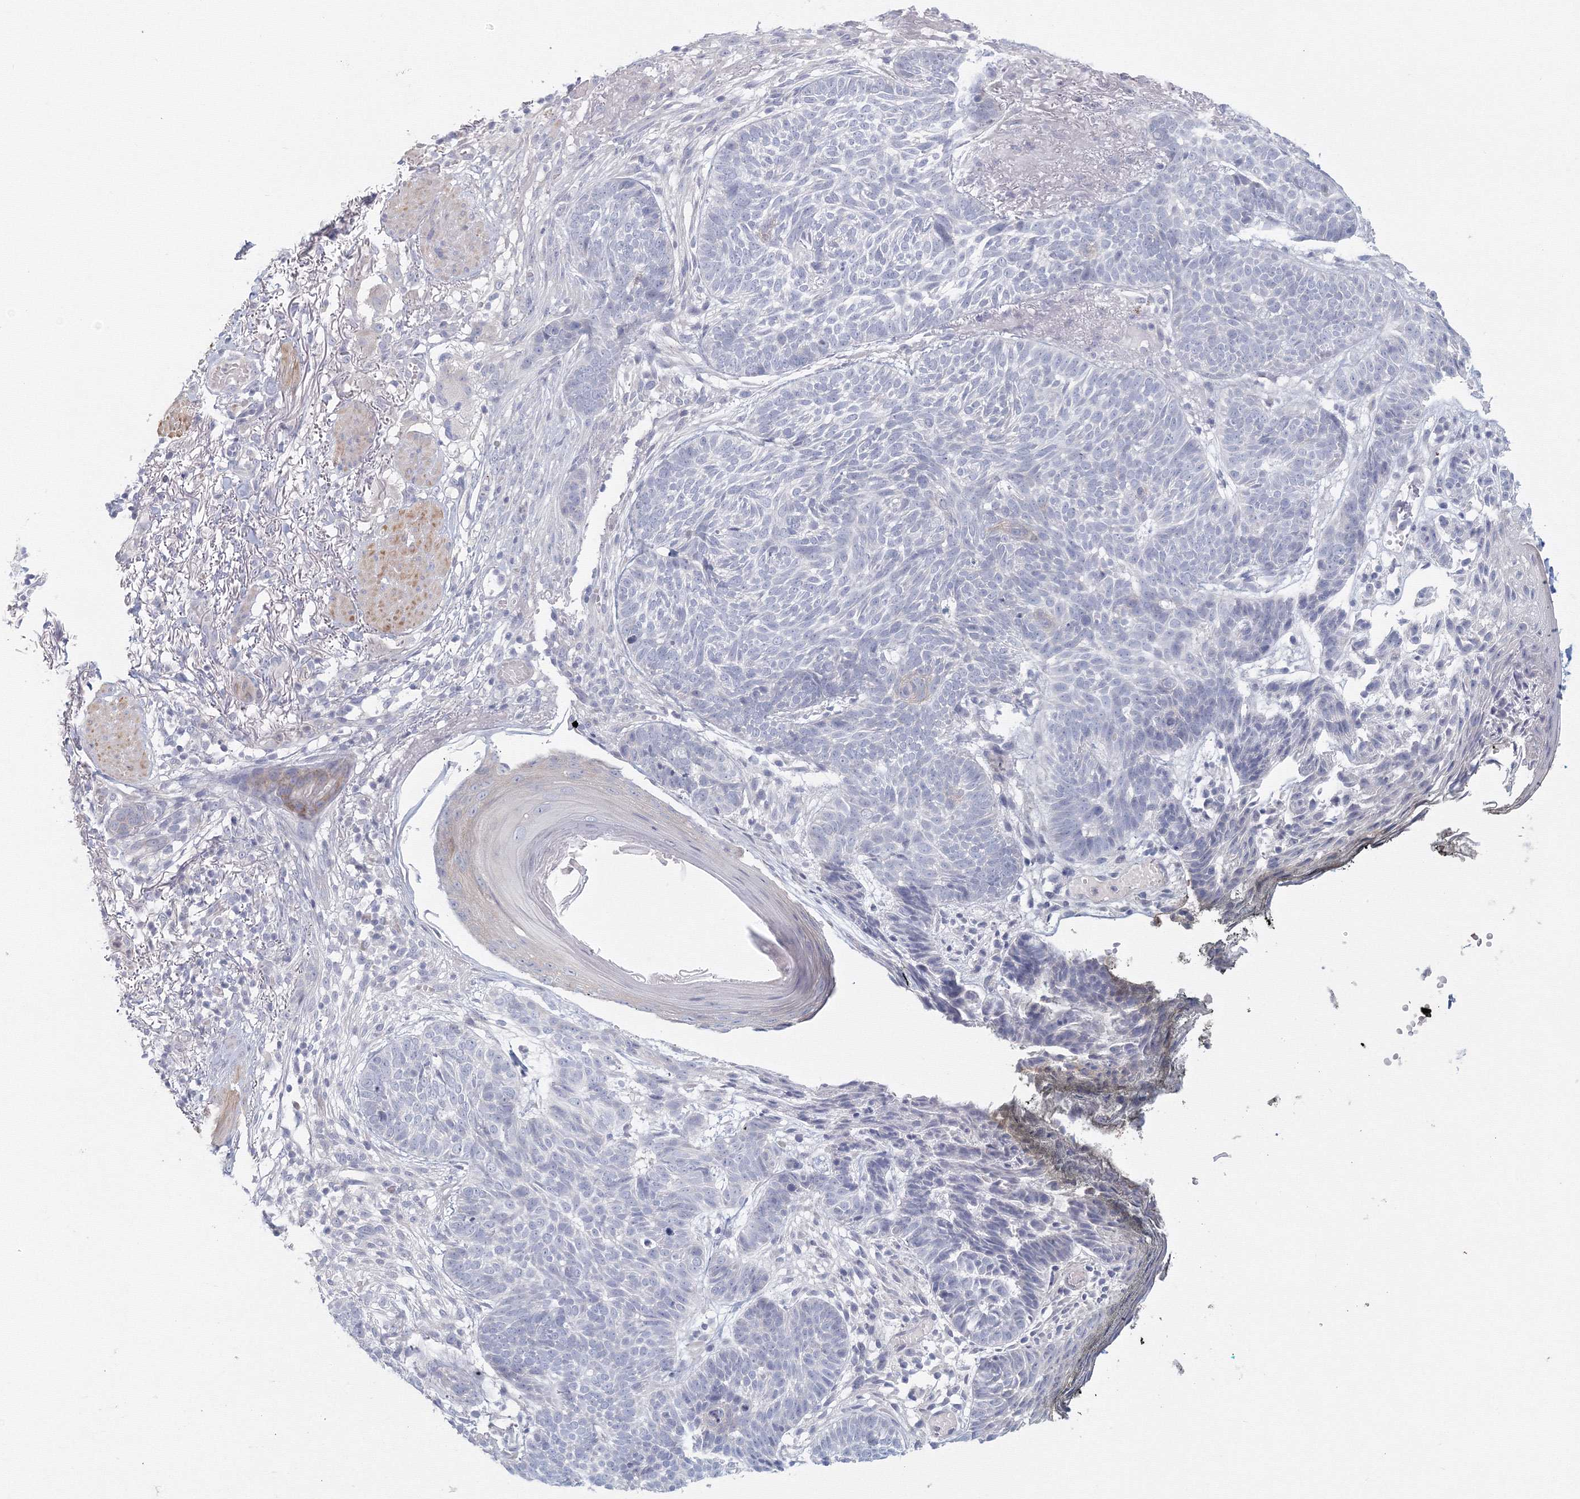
{"staining": {"intensity": "negative", "quantity": "none", "location": "none"}, "tissue": "skin cancer", "cell_type": "Tumor cells", "image_type": "cancer", "snomed": [{"axis": "morphology", "description": "Normal tissue, NOS"}, {"axis": "morphology", "description": "Basal cell carcinoma"}, {"axis": "topography", "description": "Skin"}], "caption": "An IHC image of skin cancer (basal cell carcinoma) is shown. There is no staining in tumor cells of skin cancer (basal cell carcinoma).", "gene": "TACC2", "patient": {"sex": "male", "age": 64}}